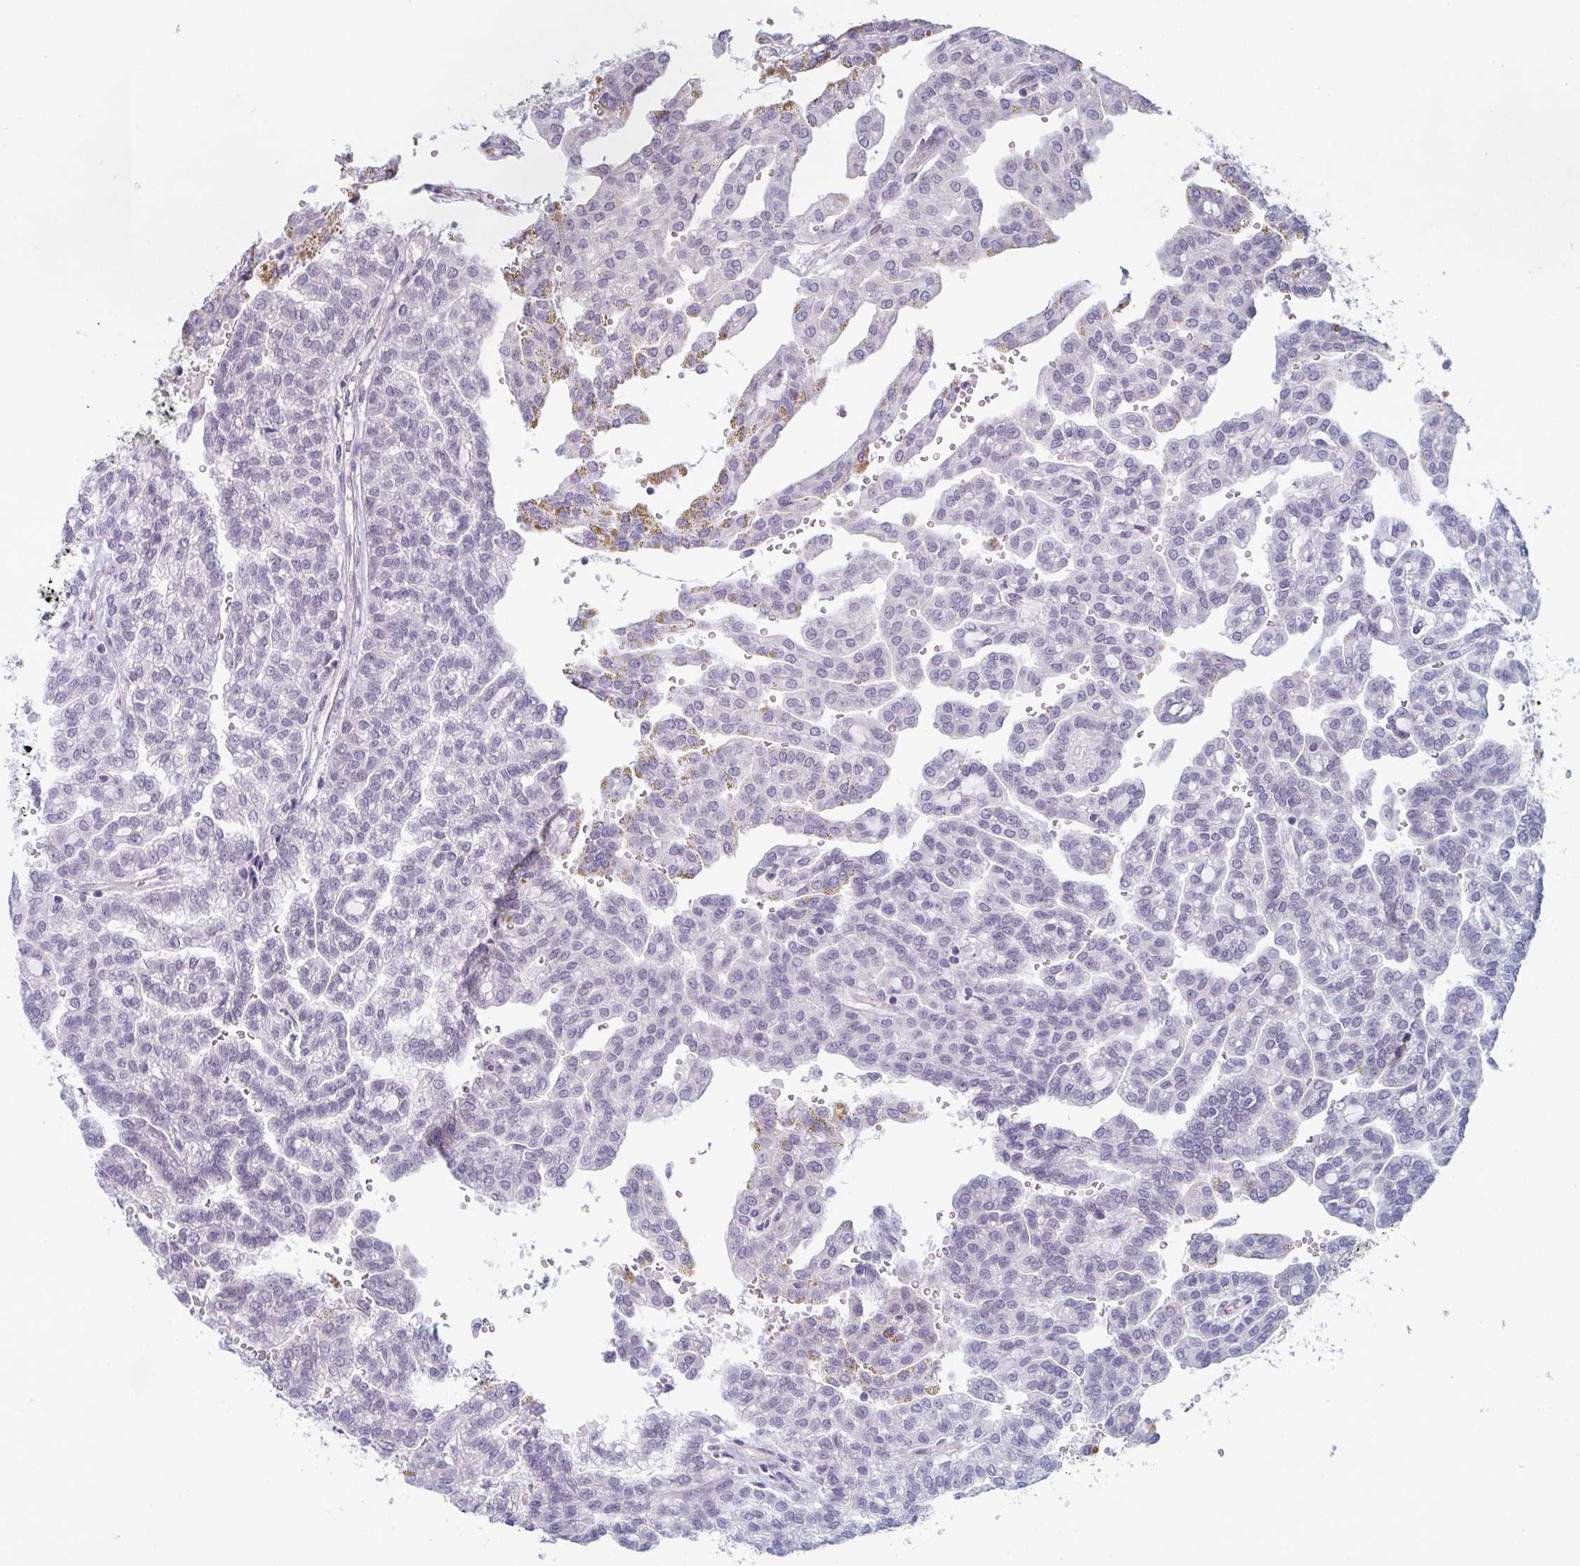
{"staining": {"intensity": "negative", "quantity": "none", "location": "none"}, "tissue": "renal cancer", "cell_type": "Tumor cells", "image_type": "cancer", "snomed": [{"axis": "morphology", "description": "Adenocarcinoma, NOS"}, {"axis": "topography", "description": "Kidney"}], "caption": "IHC of human renal cancer (adenocarcinoma) demonstrates no expression in tumor cells.", "gene": "ZFP64", "patient": {"sex": "male", "age": 63}}